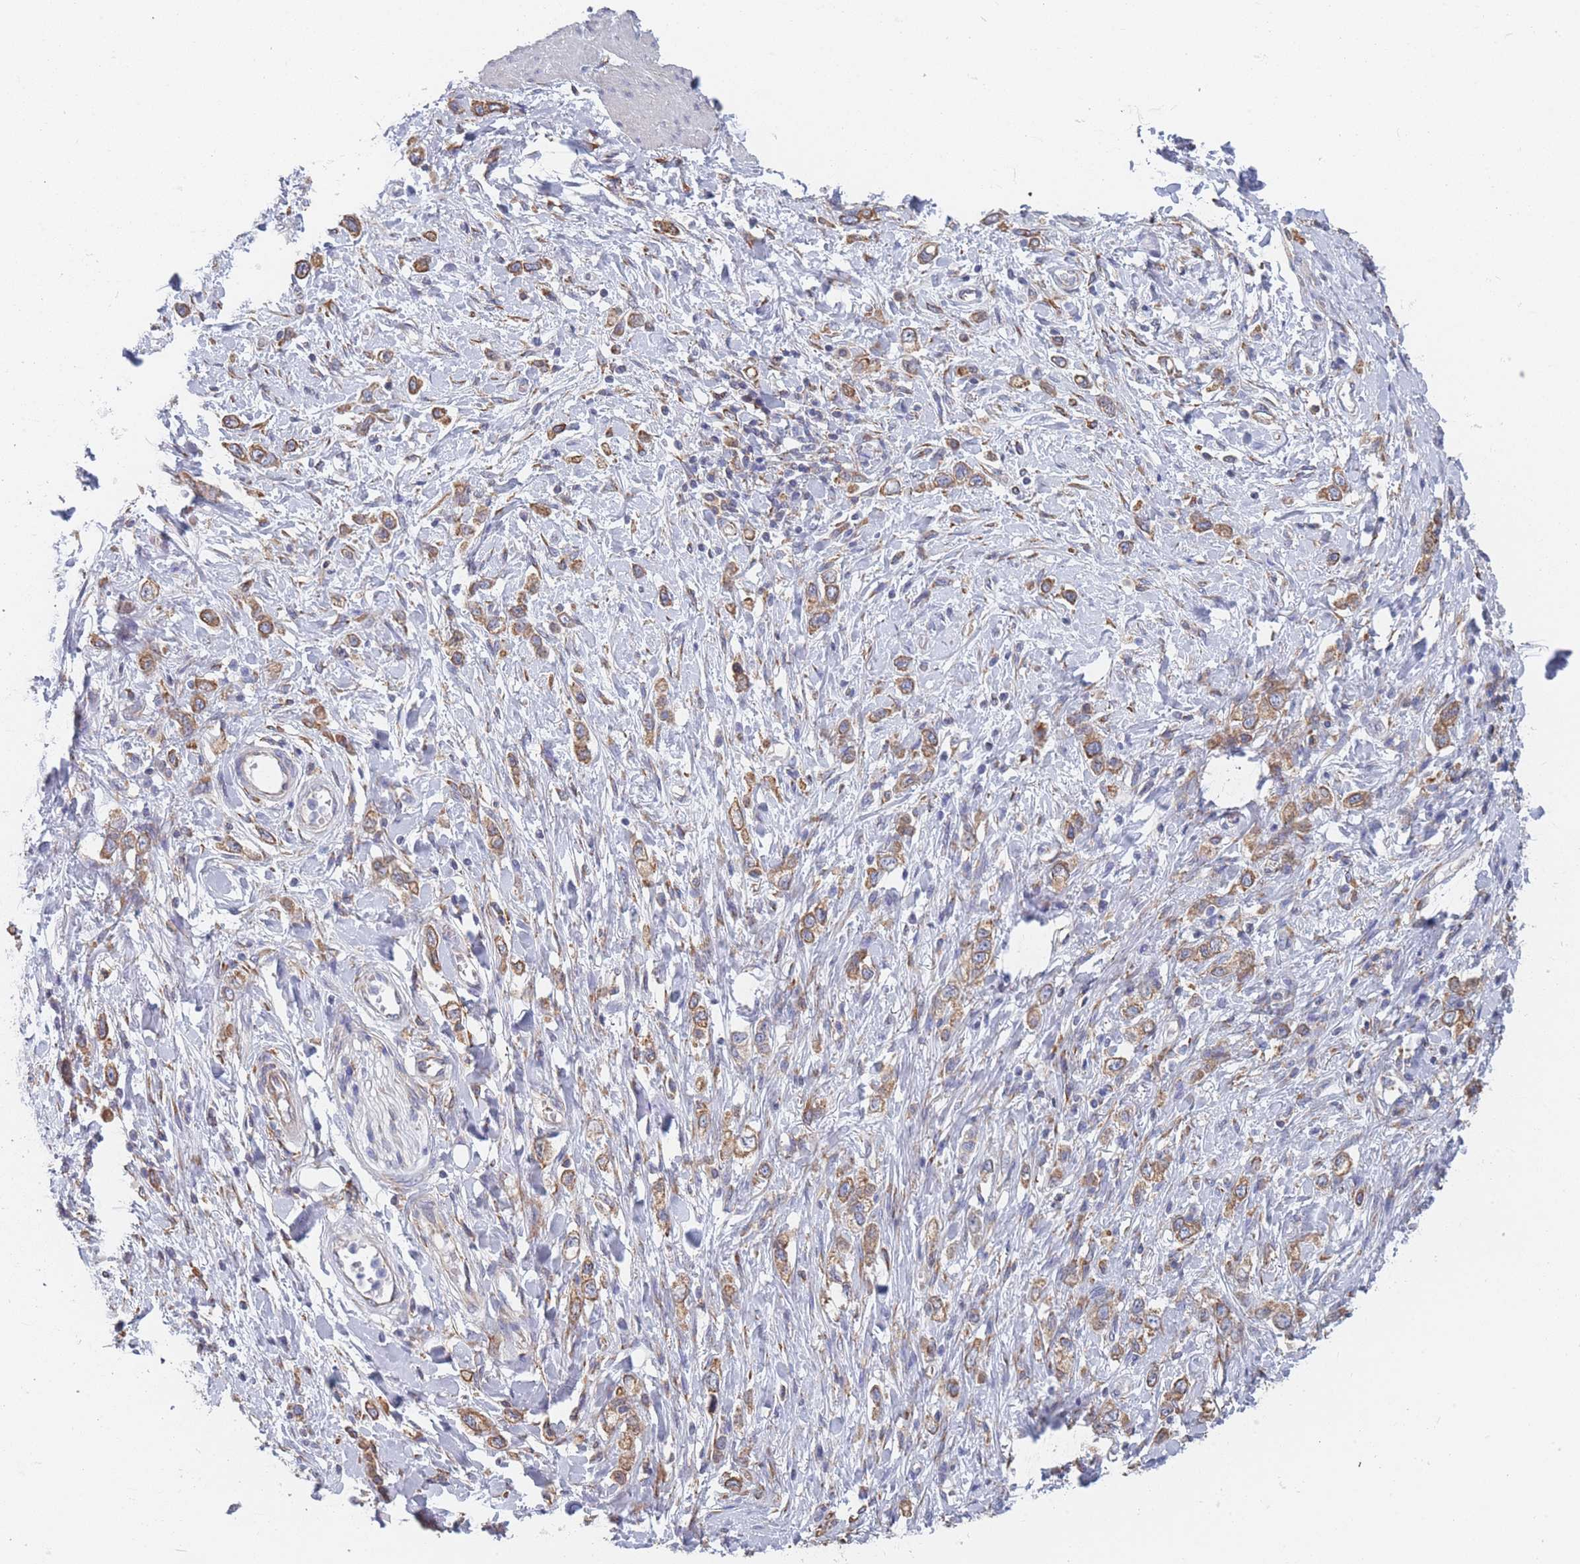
{"staining": {"intensity": "moderate", "quantity": ">75%", "location": "cytoplasmic/membranous"}, "tissue": "stomach cancer", "cell_type": "Tumor cells", "image_type": "cancer", "snomed": [{"axis": "morphology", "description": "Adenocarcinoma, NOS"}, {"axis": "topography", "description": "Stomach"}], "caption": "A medium amount of moderate cytoplasmic/membranous staining is identified in approximately >75% of tumor cells in stomach cancer tissue. Using DAB (3,3'-diaminobenzidine) (brown) and hematoxylin (blue) stains, captured at high magnification using brightfield microscopy.", "gene": "OR7C2", "patient": {"sex": "female", "age": 65}}